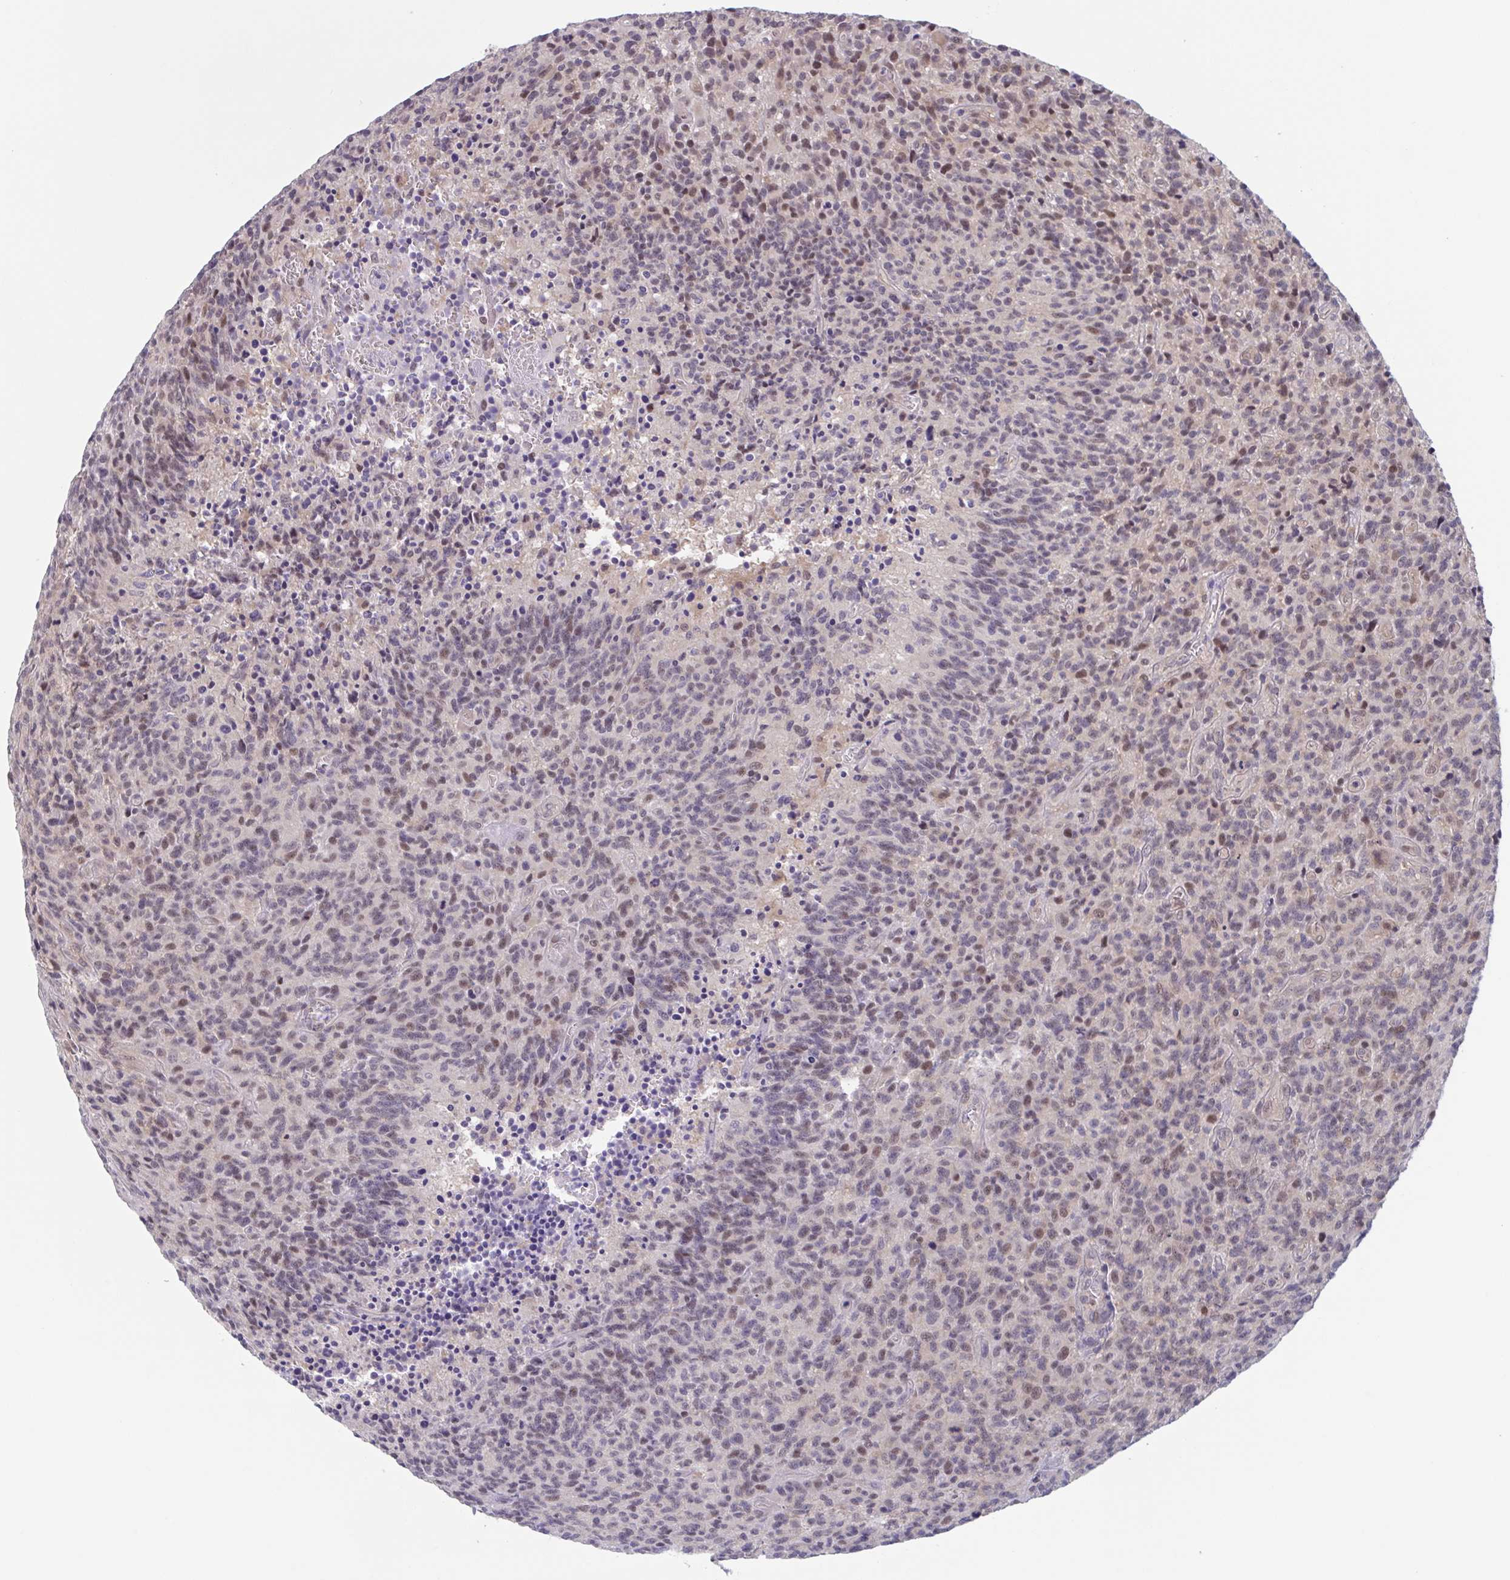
{"staining": {"intensity": "moderate", "quantity": "25%-75%", "location": "nuclear"}, "tissue": "glioma", "cell_type": "Tumor cells", "image_type": "cancer", "snomed": [{"axis": "morphology", "description": "Glioma, malignant, High grade"}, {"axis": "topography", "description": "Brain"}], "caption": "Malignant glioma (high-grade) stained with a brown dye reveals moderate nuclear positive expression in about 25%-75% of tumor cells.", "gene": "RIOK1", "patient": {"sex": "male", "age": 76}}